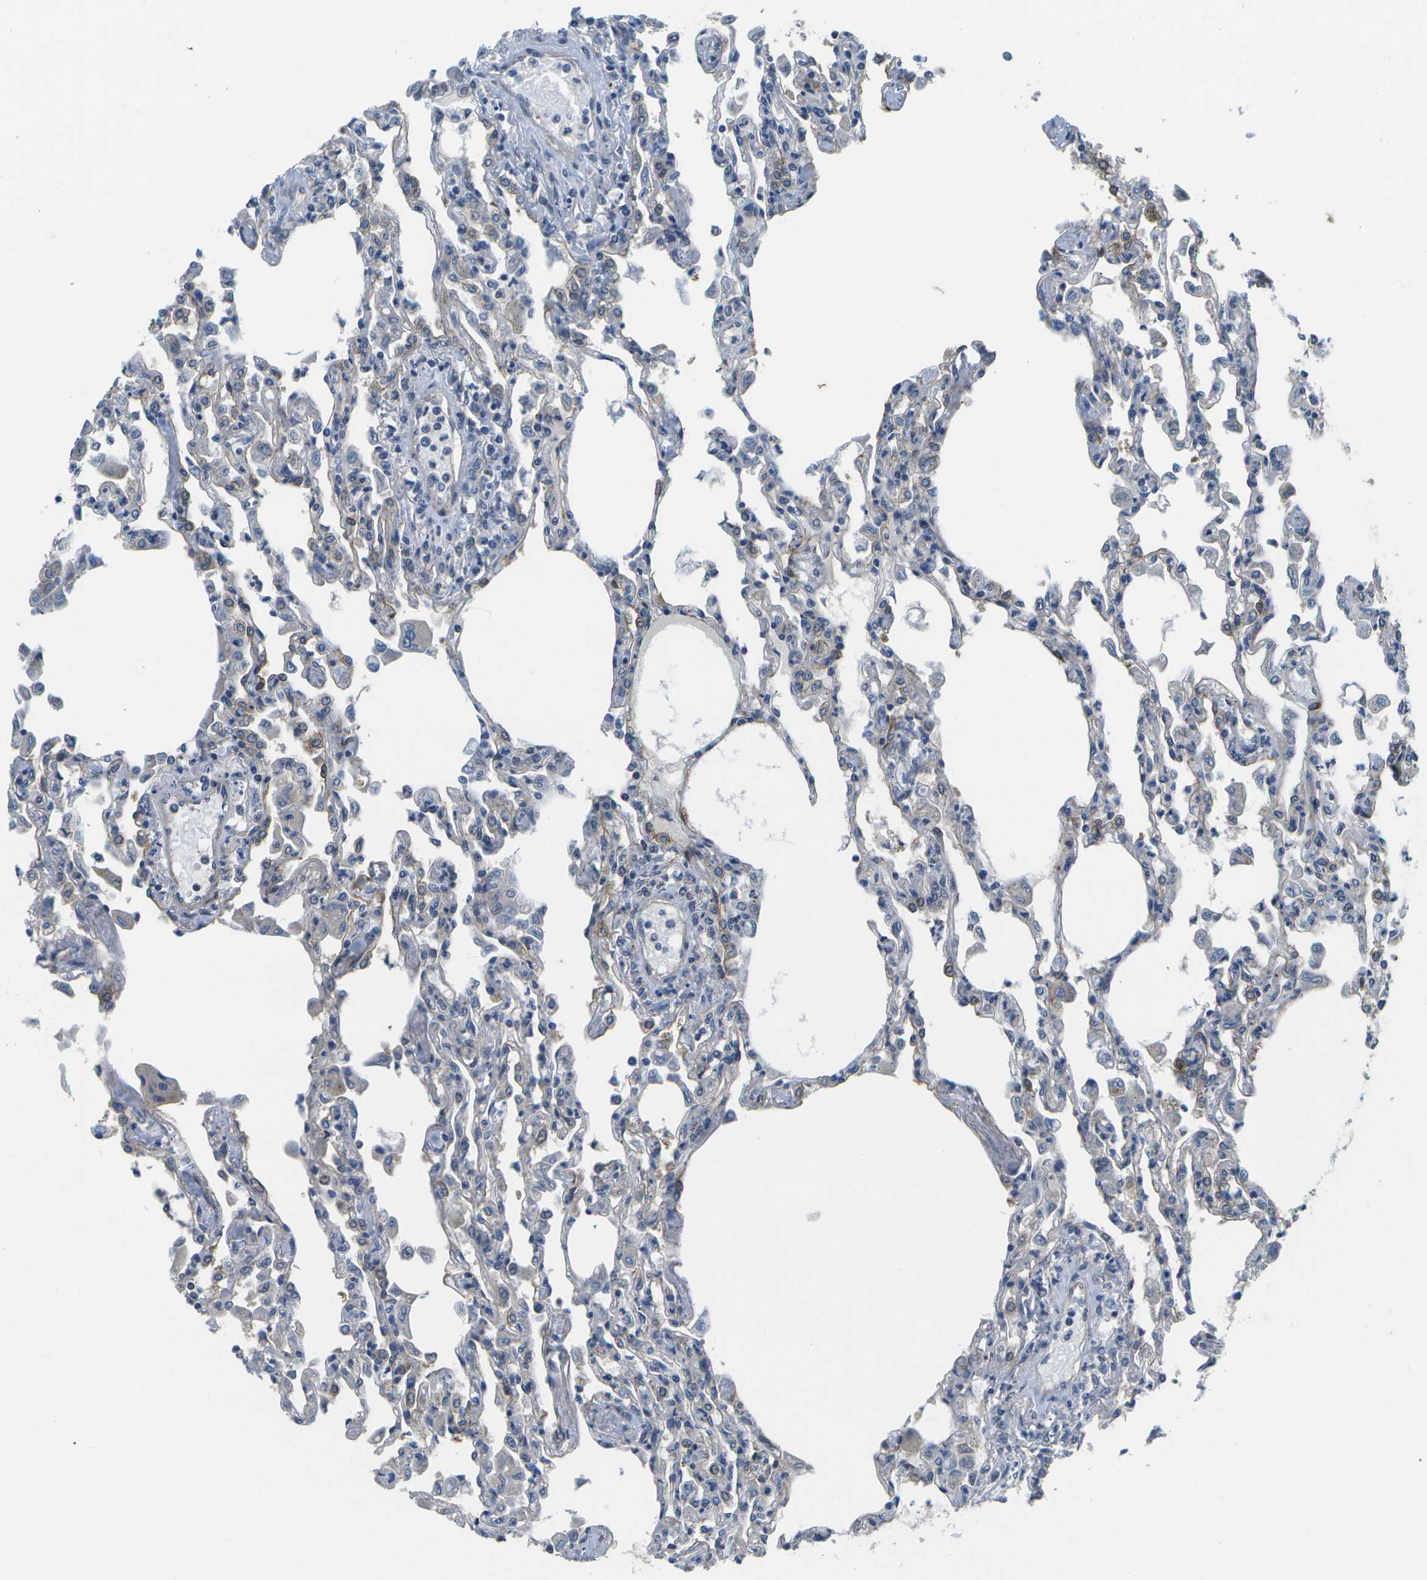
{"staining": {"intensity": "weak", "quantity": "<25%", "location": "cytoplasmic/membranous"}, "tissue": "lung", "cell_type": "Alveolar cells", "image_type": "normal", "snomed": [{"axis": "morphology", "description": "Normal tissue, NOS"}, {"axis": "topography", "description": "Bronchus"}, {"axis": "topography", "description": "Lung"}], "caption": "Photomicrograph shows no significant protein staining in alveolar cells of benign lung.", "gene": "P3H1", "patient": {"sex": "female", "age": 49}}